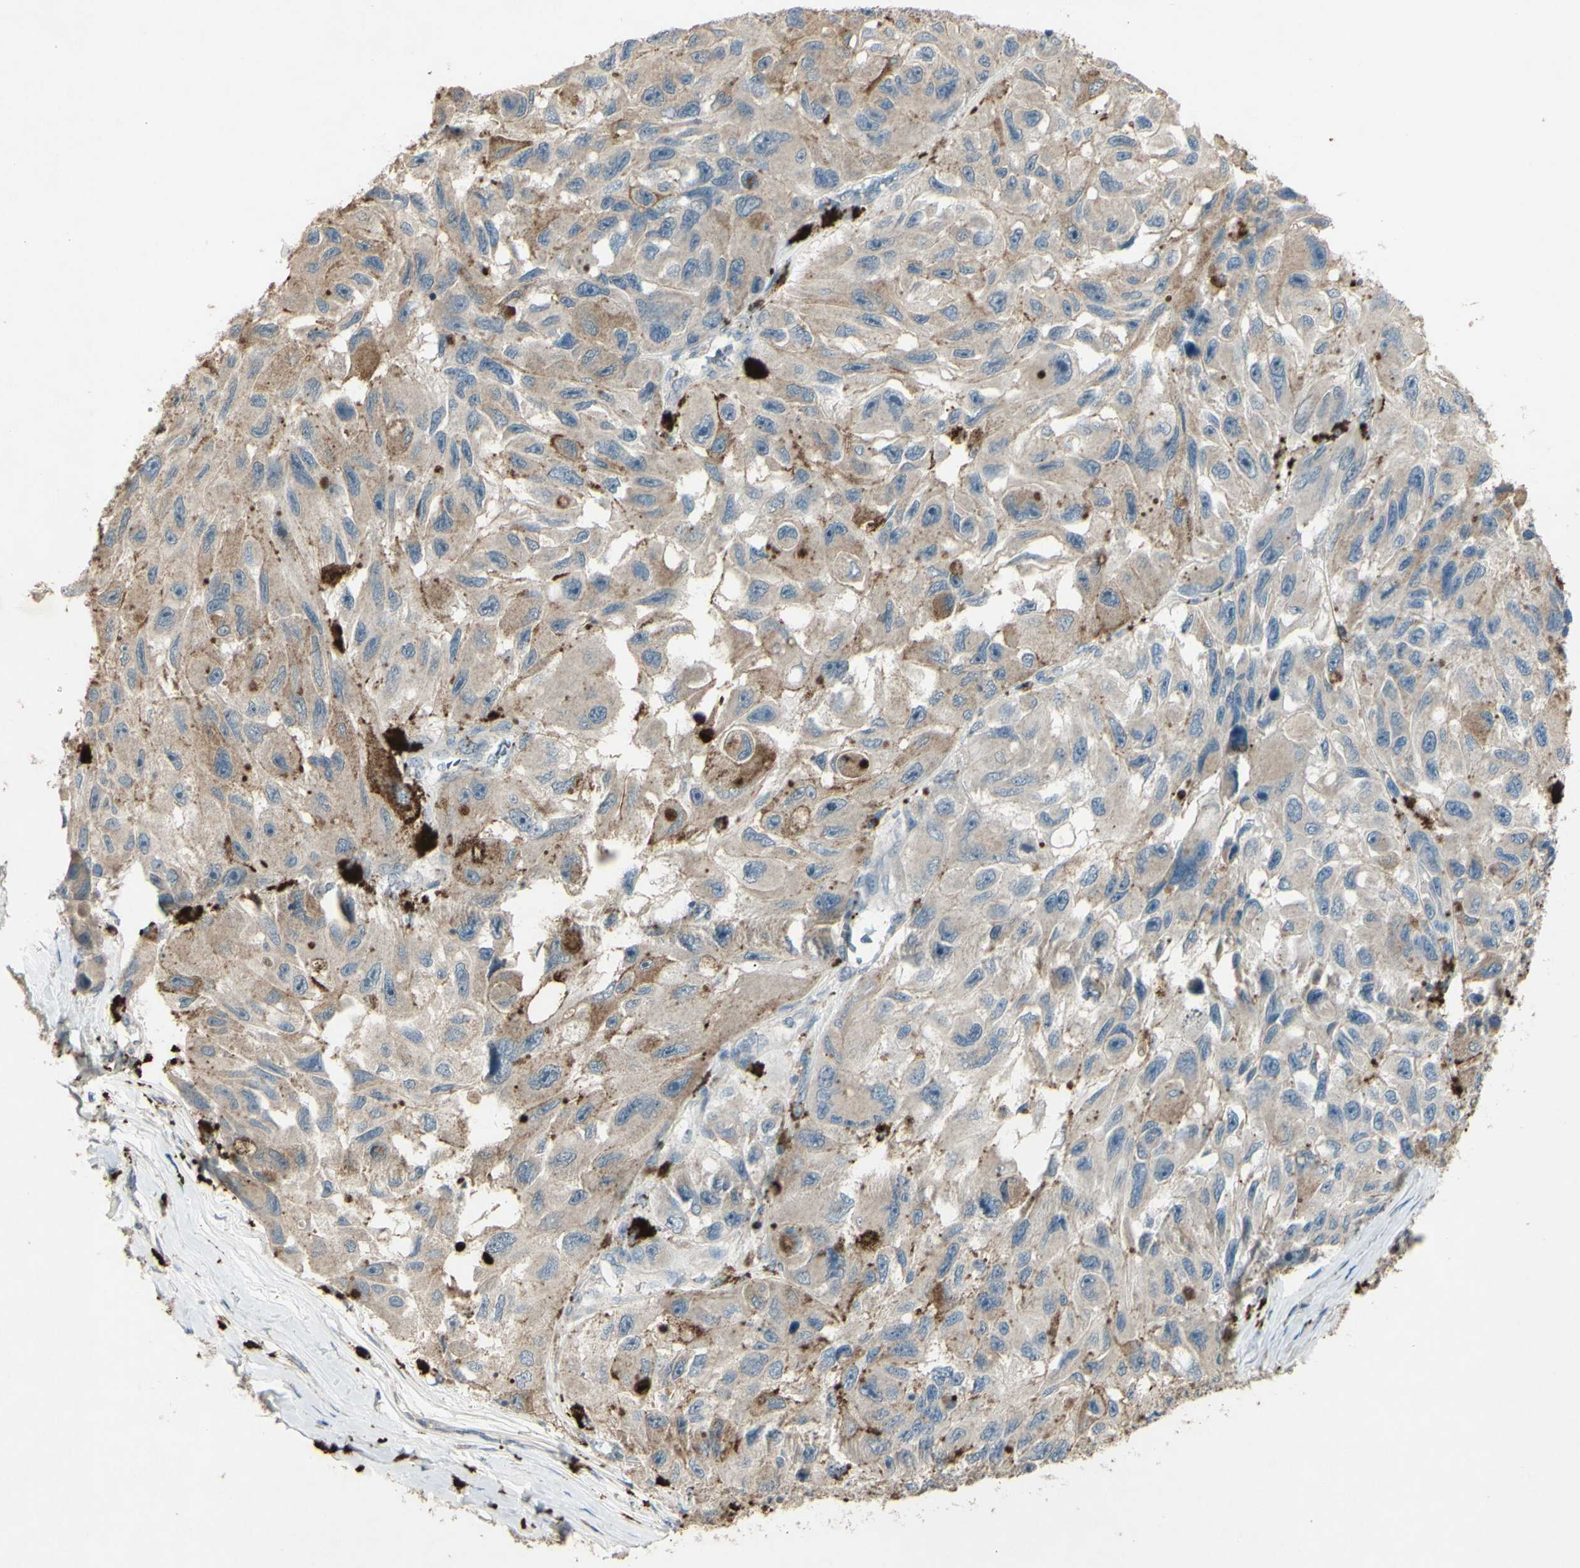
{"staining": {"intensity": "weak", "quantity": ">75%", "location": "cytoplasmic/membranous"}, "tissue": "melanoma", "cell_type": "Tumor cells", "image_type": "cancer", "snomed": [{"axis": "morphology", "description": "Malignant melanoma, NOS"}, {"axis": "topography", "description": "Skin"}], "caption": "Human melanoma stained with a protein marker displays weak staining in tumor cells.", "gene": "TIMM21", "patient": {"sex": "female", "age": 73}}